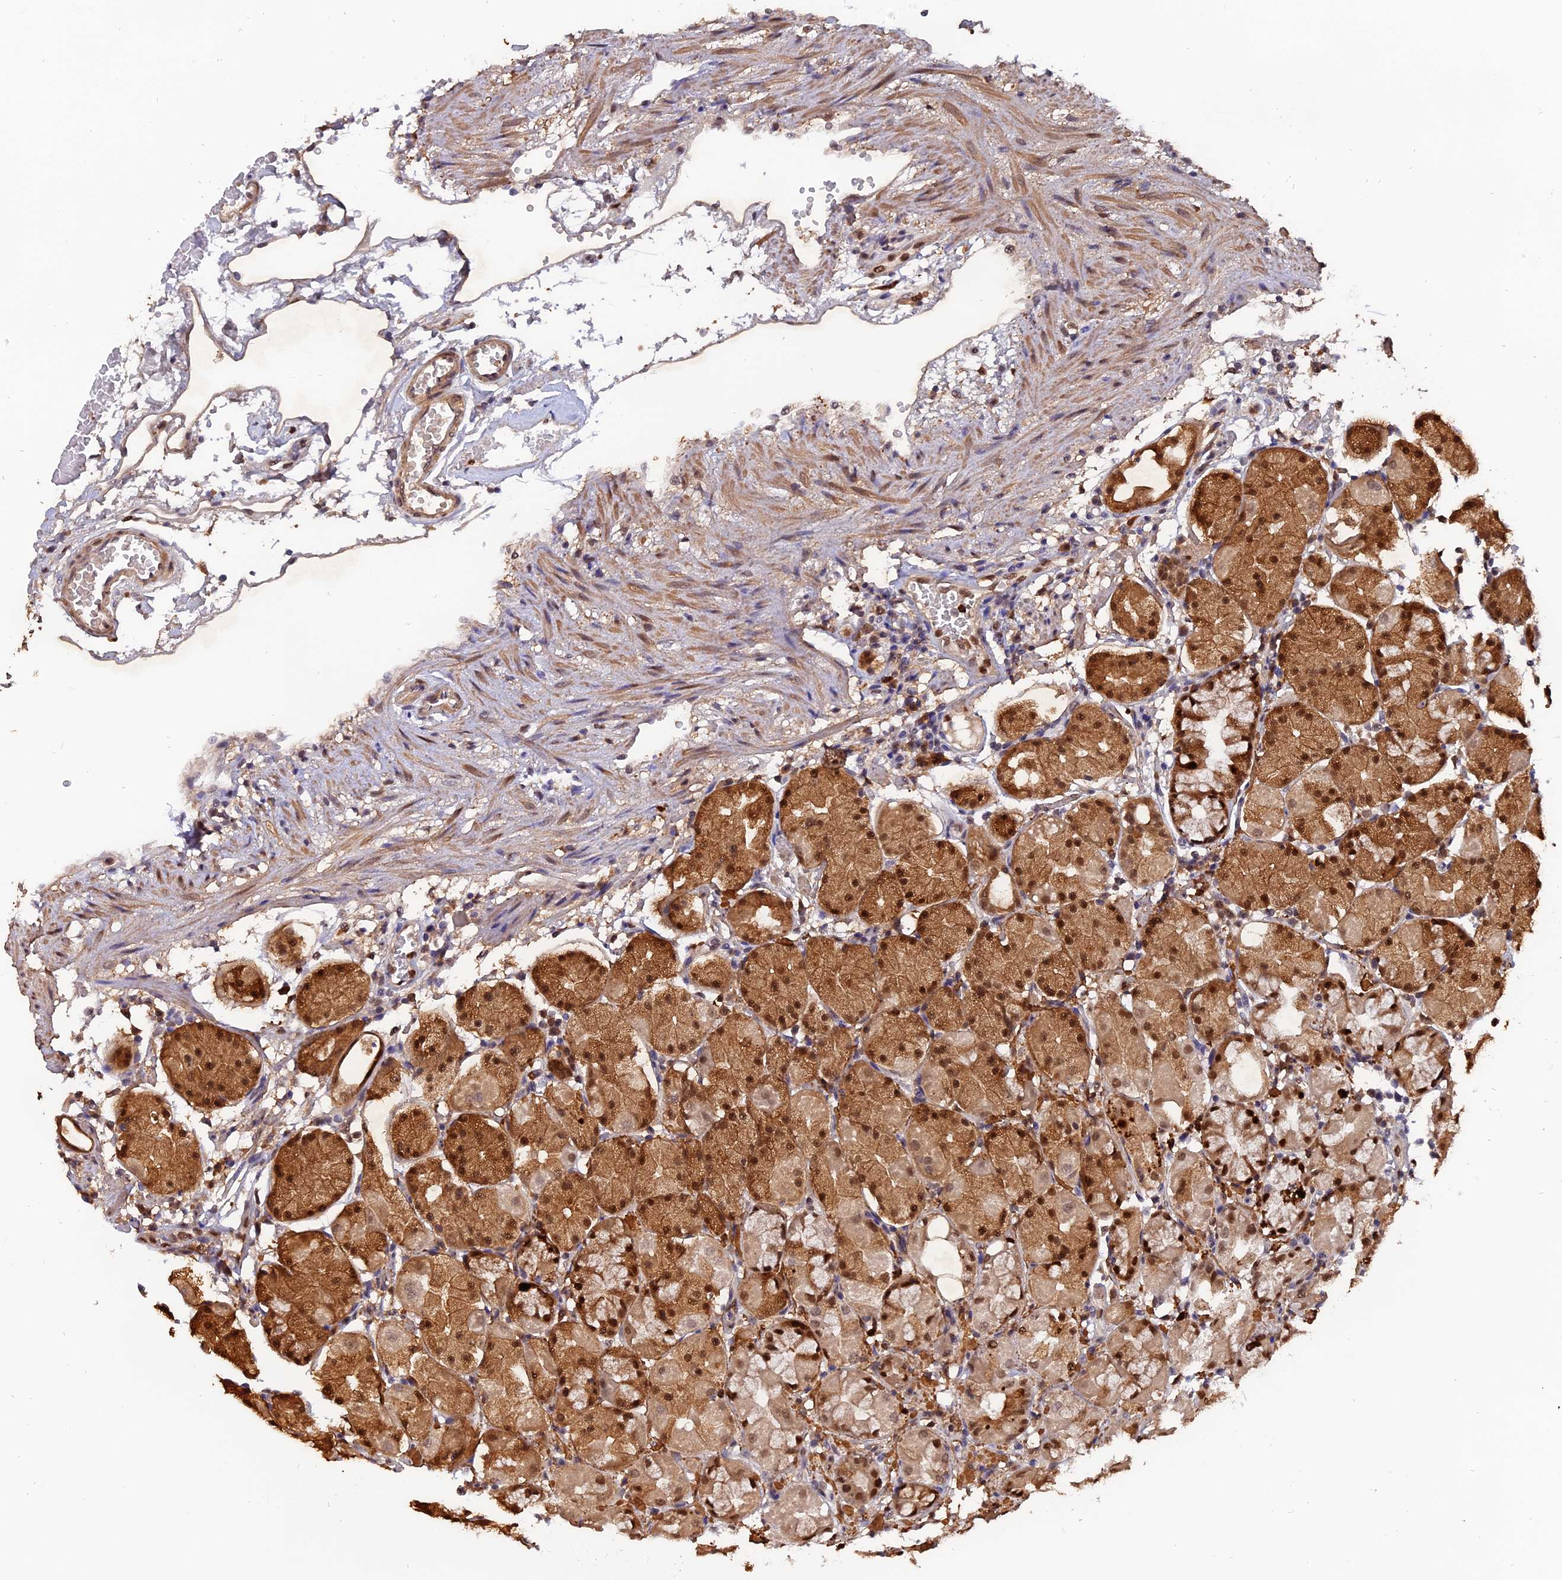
{"staining": {"intensity": "strong", "quantity": ">75%", "location": "cytoplasmic/membranous,nuclear"}, "tissue": "stomach", "cell_type": "Glandular cells", "image_type": "normal", "snomed": [{"axis": "morphology", "description": "Normal tissue, NOS"}, {"axis": "topography", "description": "Stomach"}, {"axis": "topography", "description": "Stomach, lower"}], "caption": "This is an image of immunohistochemistry staining of normal stomach, which shows strong expression in the cytoplasmic/membranous,nuclear of glandular cells.", "gene": "FAM118B", "patient": {"sex": "female", "age": 75}}